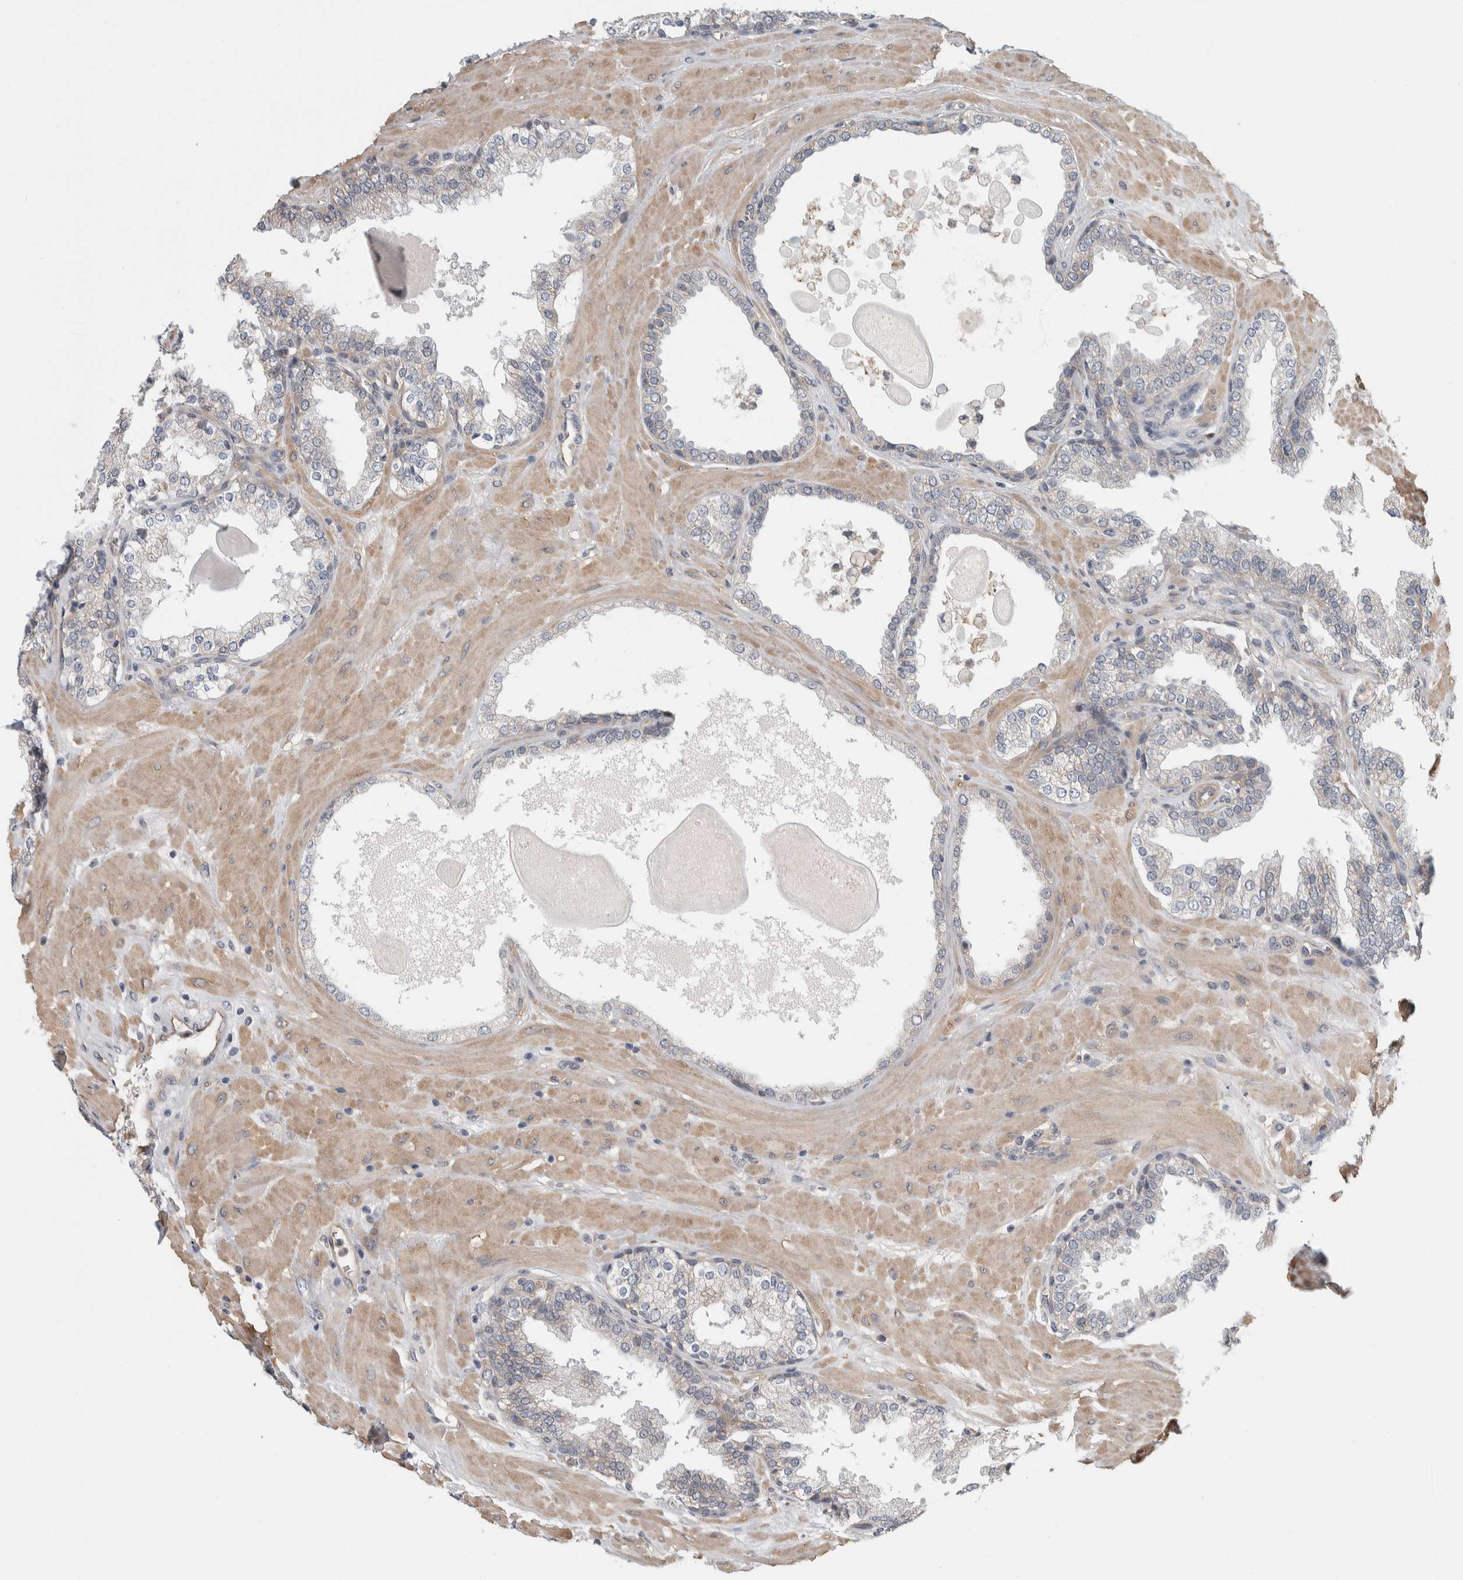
{"staining": {"intensity": "negative", "quantity": "none", "location": "none"}, "tissue": "prostate", "cell_type": "Glandular cells", "image_type": "normal", "snomed": [{"axis": "morphology", "description": "Normal tissue, NOS"}, {"axis": "topography", "description": "Prostate"}], "caption": "Protein analysis of benign prostate demonstrates no significant staining in glandular cells.", "gene": "KCNJ3", "patient": {"sex": "male", "age": 51}}